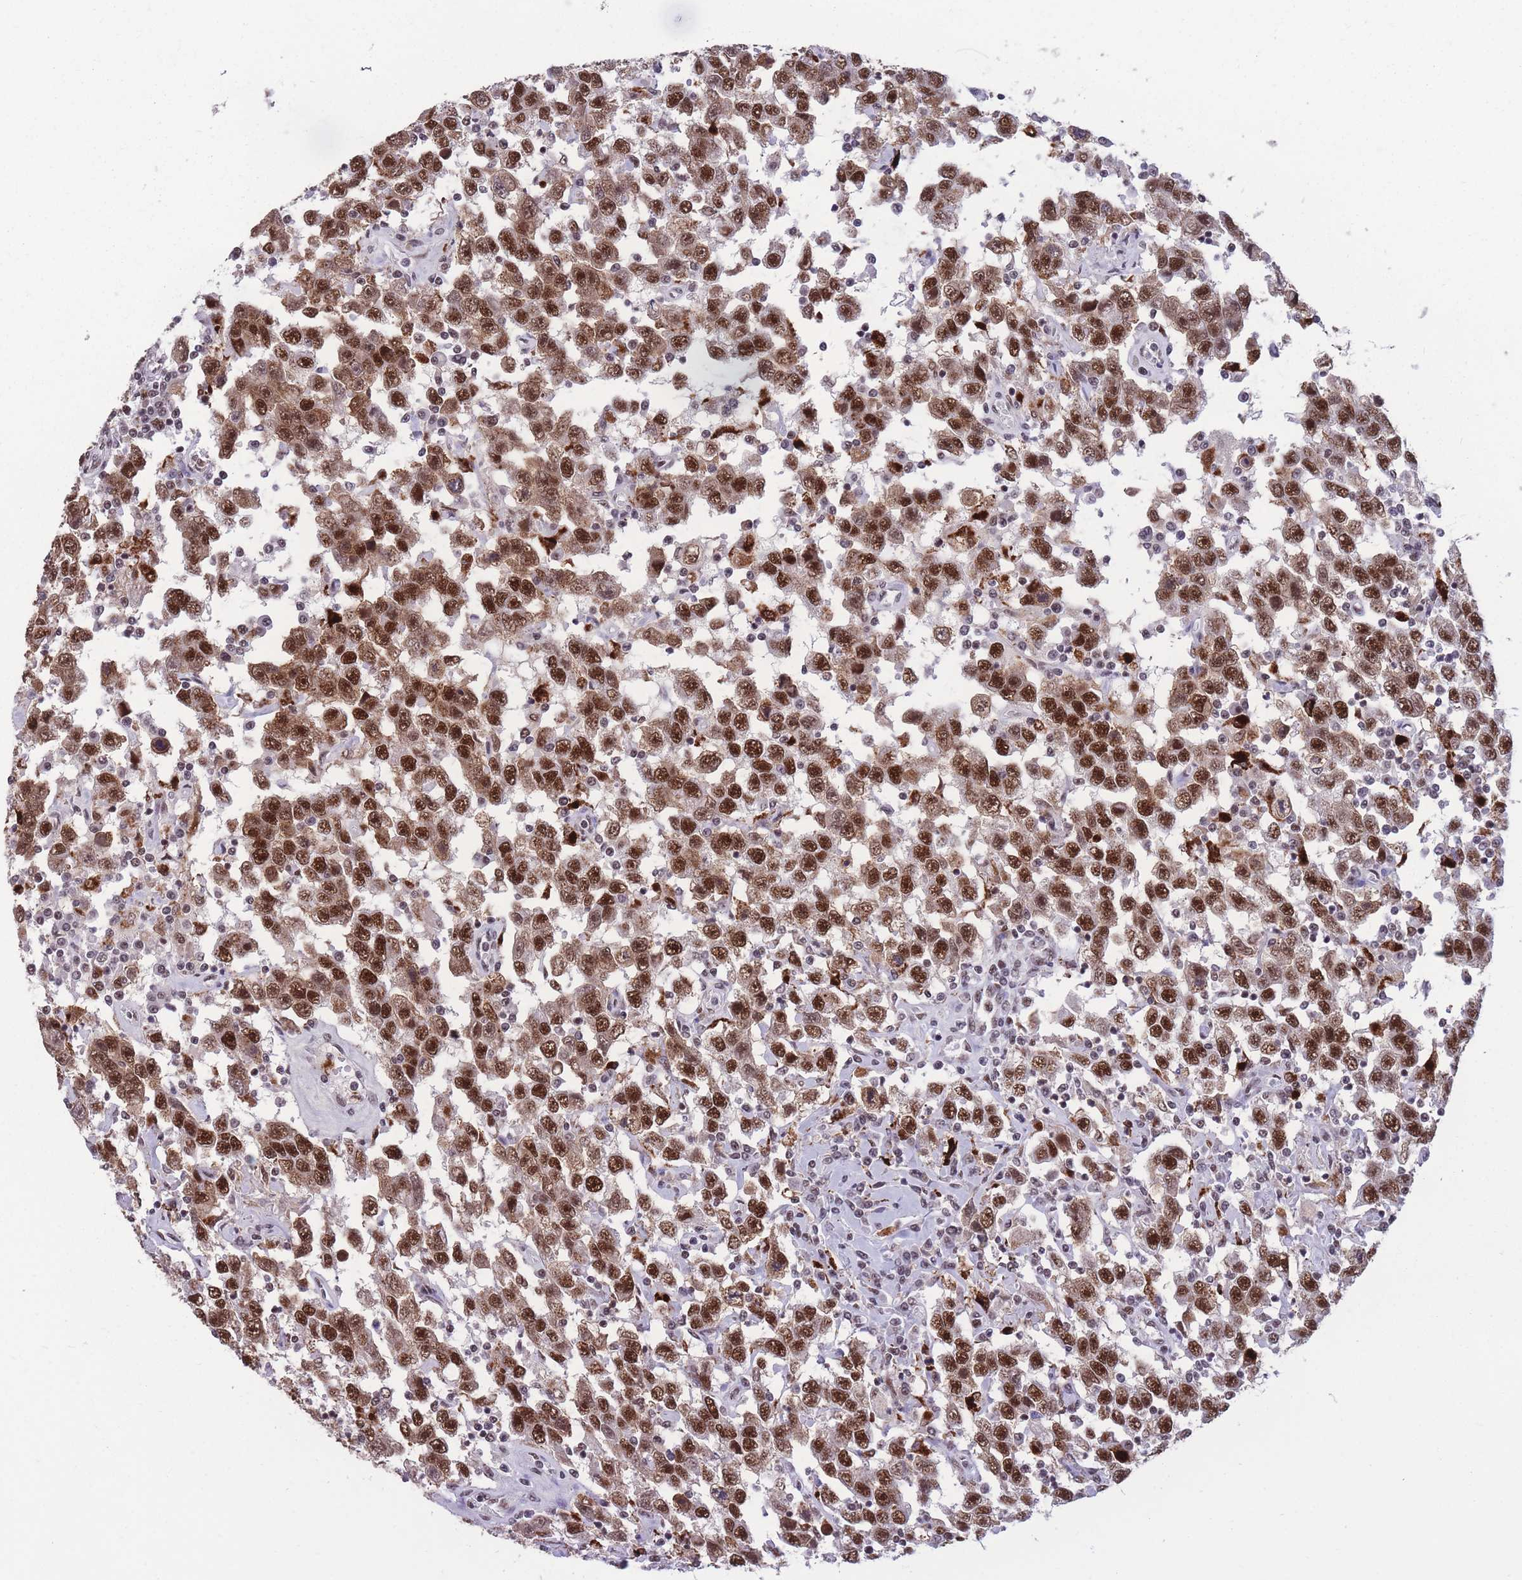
{"staining": {"intensity": "strong", "quantity": ">75%", "location": "cytoplasmic/membranous,nuclear"}, "tissue": "testis cancer", "cell_type": "Tumor cells", "image_type": "cancer", "snomed": [{"axis": "morphology", "description": "Seminoma, NOS"}, {"axis": "topography", "description": "Testis"}], "caption": "A high-resolution image shows immunohistochemistry staining of testis seminoma, which reveals strong cytoplasmic/membranous and nuclear expression in about >75% of tumor cells.", "gene": "PRPF19", "patient": {"sex": "male", "age": 41}}